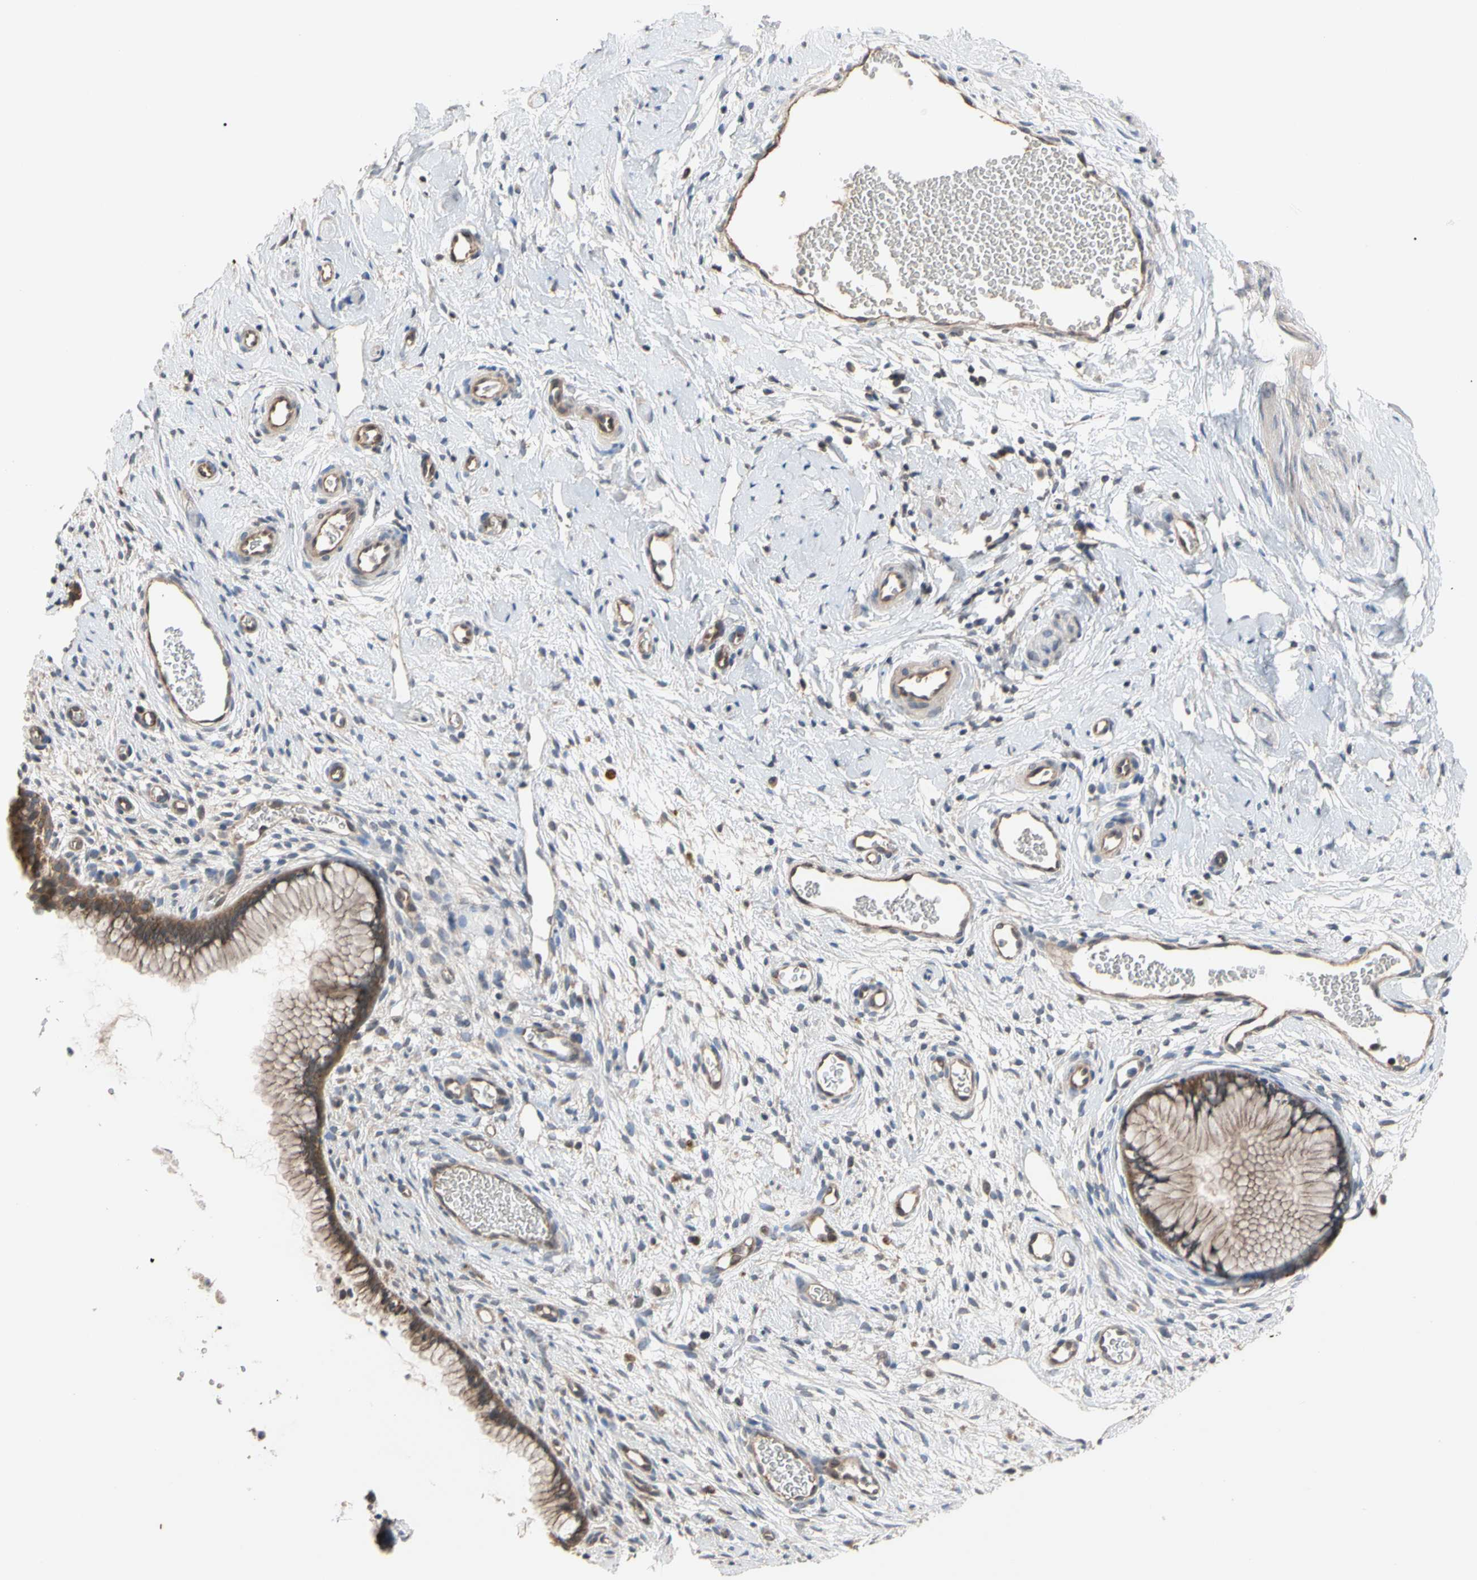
{"staining": {"intensity": "moderate", "quantity": ">75%", "location": "cytoplasmic/membranous"}, "tissue": "cervix", "cell_type": "Glandular cells", "image_type": "normal", "snomed": [{"axis": "morphology", "description": "Normal tissue, NOS"}, {"axis": "topography", "description": "Cervix"}], "caption": "Immunohistochemistry (IHC) (DAB) staining of normal cervix demonstrates moderate cytoplasmic/membranous protein staining in approximately >75% of glandular cells. The protein of interest is shown in brown color, while the nuclei are stained blue.", "gene": "DPP8", "patient": {"sex": "female", "age": 65}}